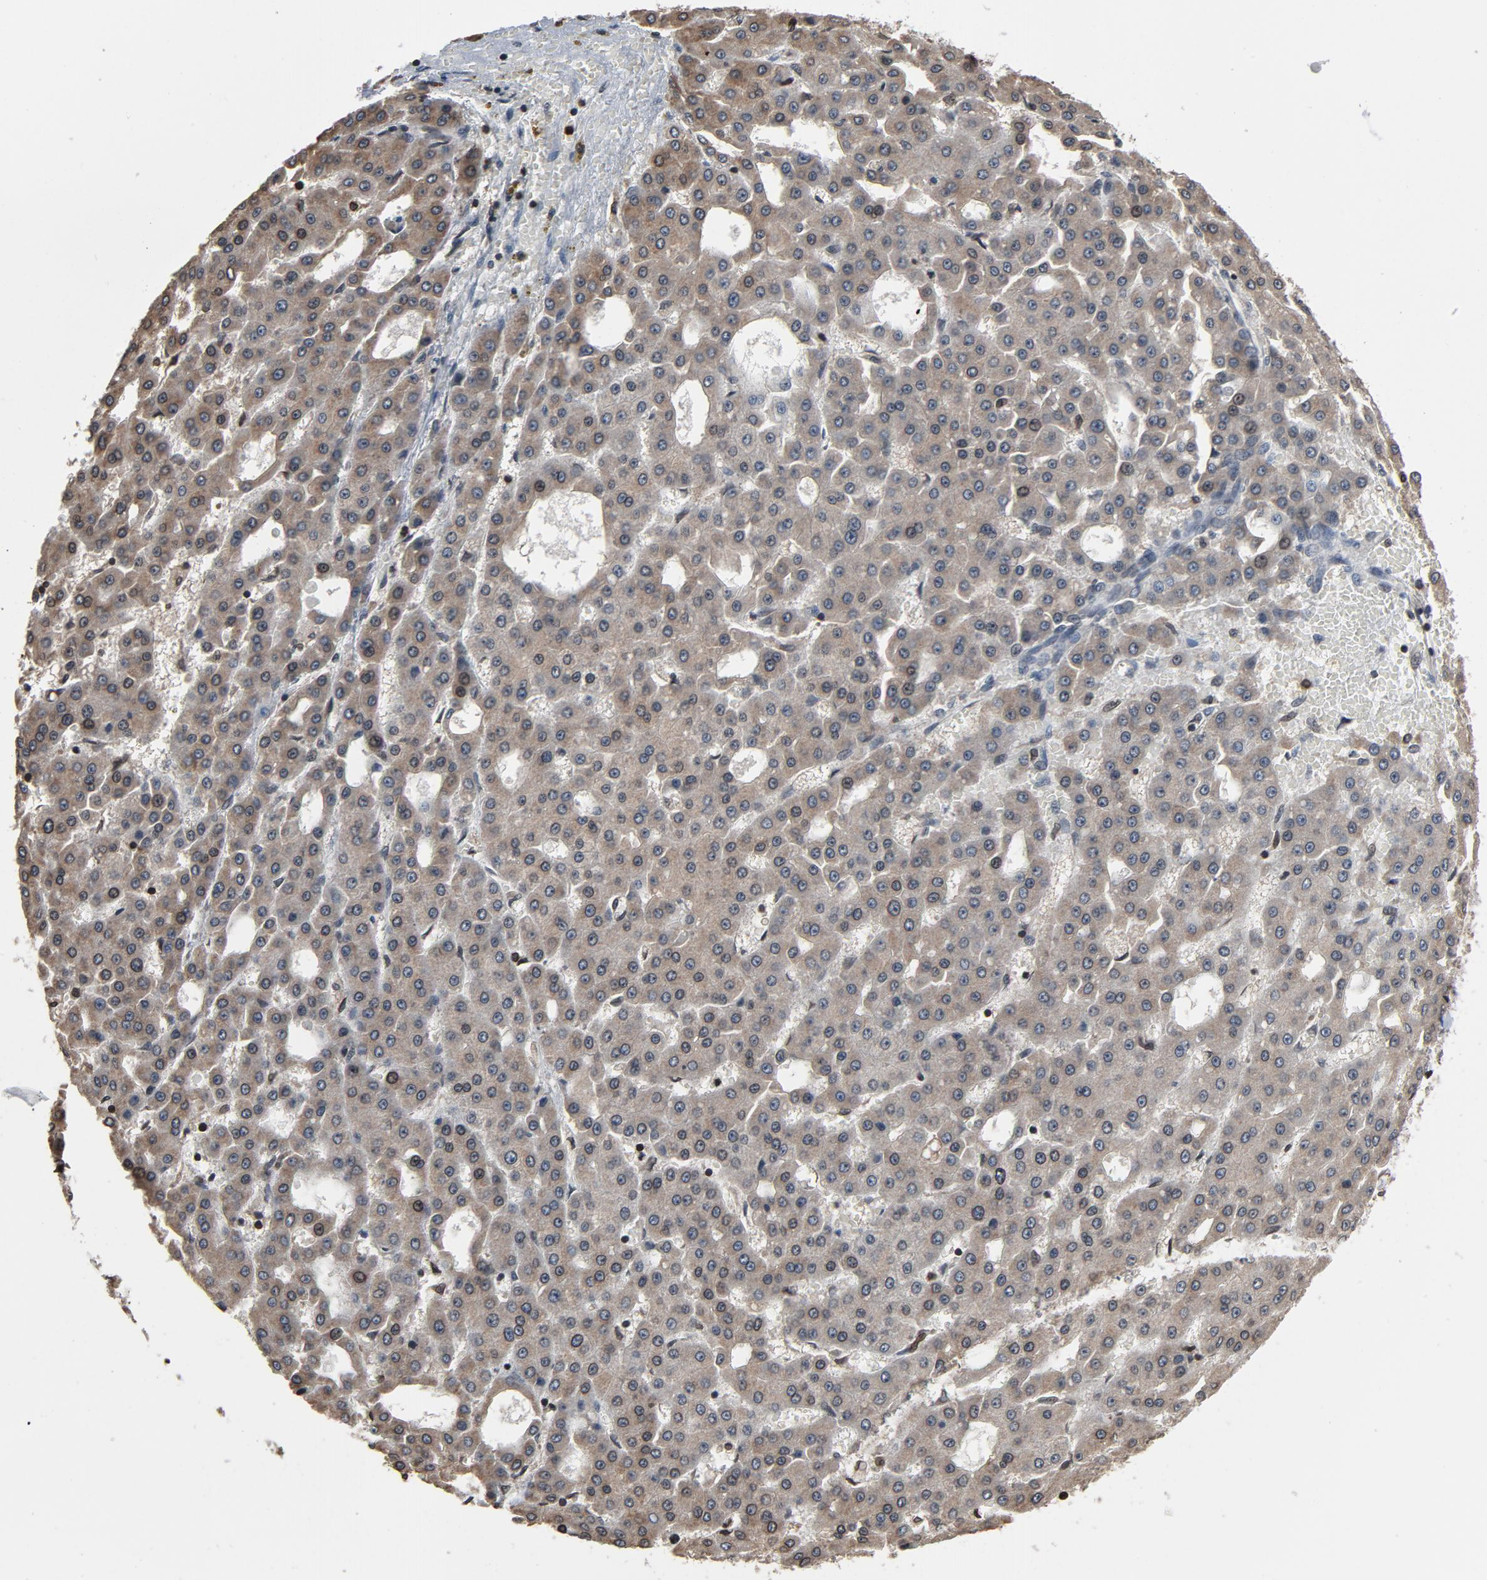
{"staining": {"intensity": "weak", "quantity": "<25%", "location": "cytoplasmic/membranous,nuclear"}, "tissue": "liver cancer", "cell_type": "Tumor cells", "image_type": "cancer", "snomed": [{"axis": "morphology", "description": "Carcinoma, Hepatocellular, NOS"}, {"axis": "topography", "description": "Liver"}], "caption": "Liver hepatocellular carcinoma was stained to show a protein in brown. There is no significant staining in tumor cells.", "gene": "UBE2D1", "patient": {"sex": "male", "age": 47}}